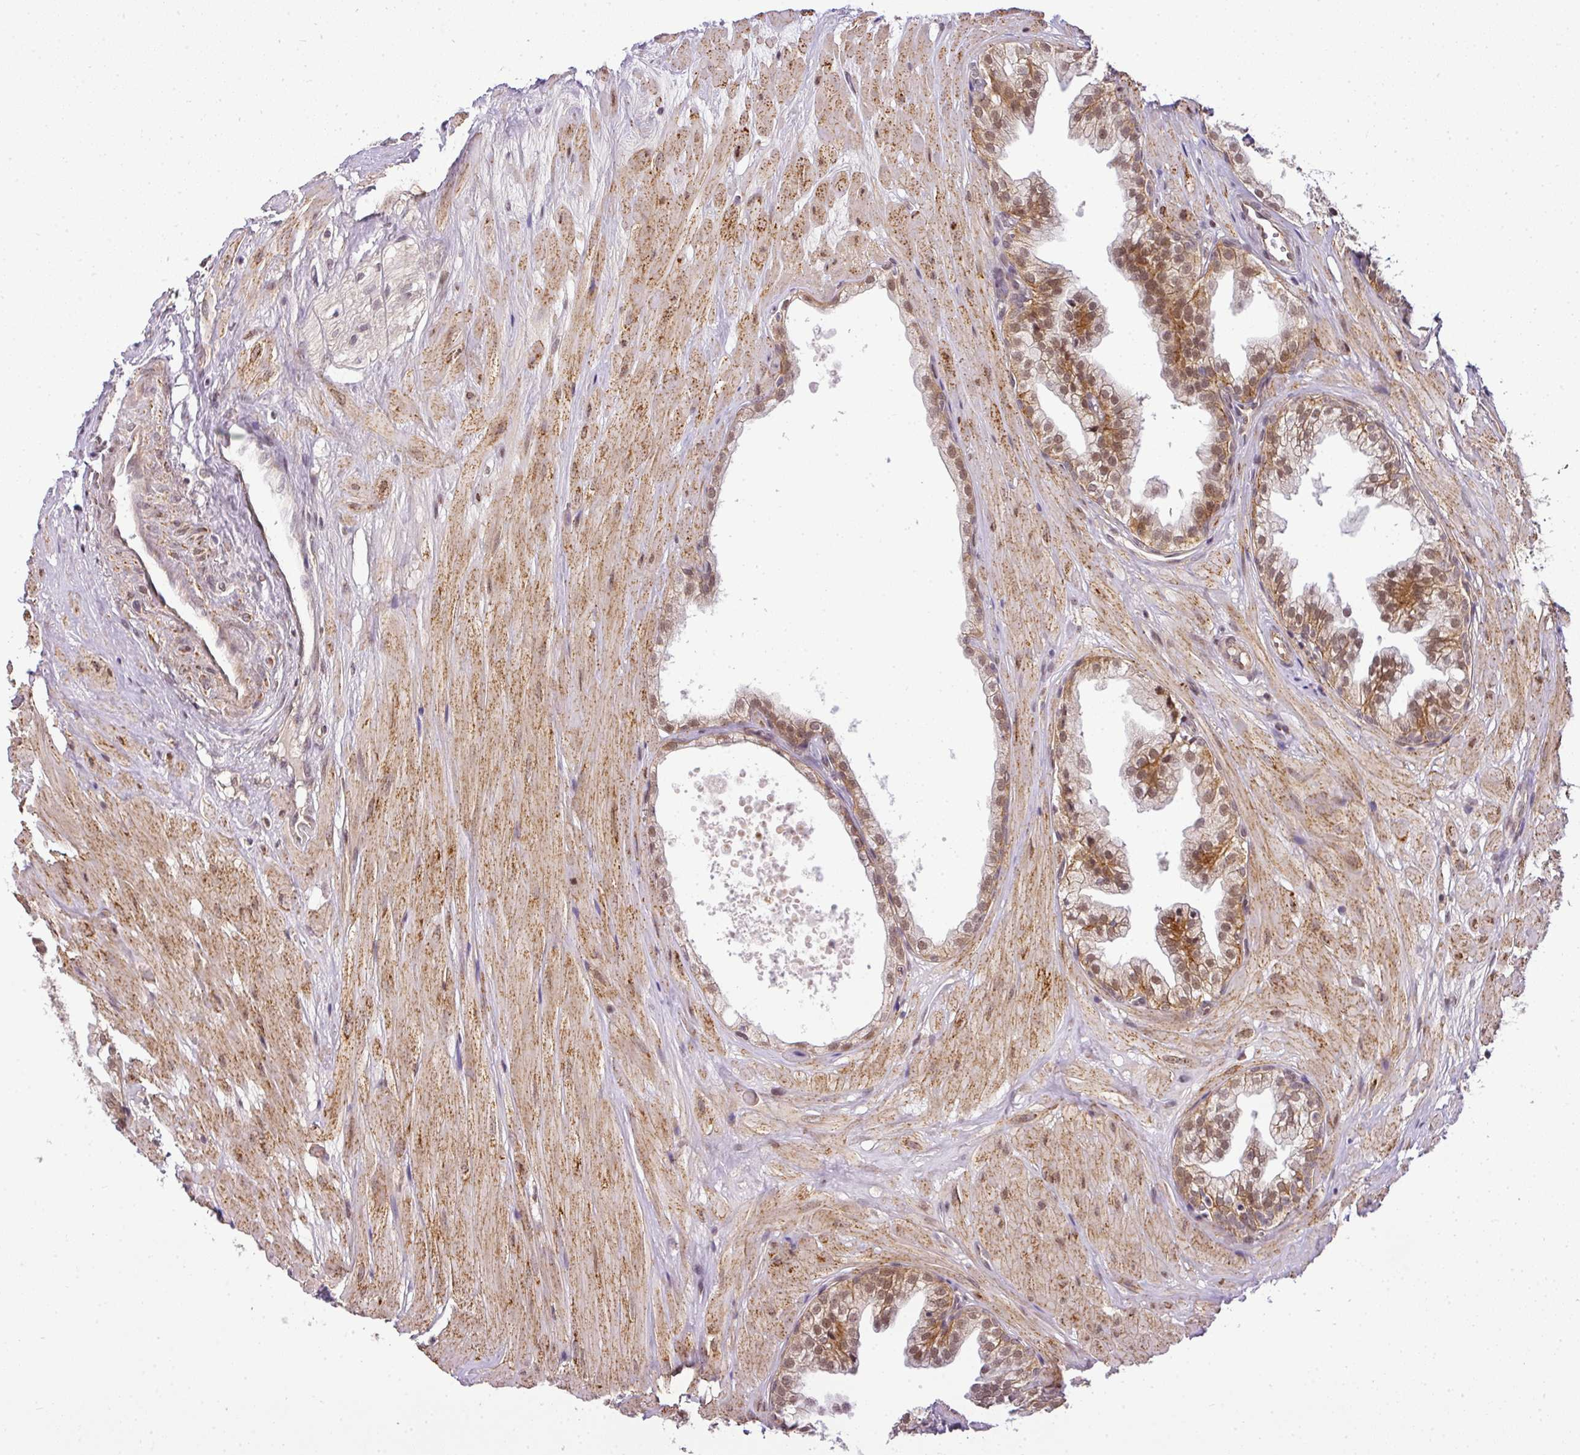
{"staining": {"intensity": "moderate", "quantity": ">75%", "location": "cytoplasmic/membranous,nuclear"}, "tissue": "prostate", "cell_type": "Glandular cells", "image_type": "normal", "snomed": [{"axis": "morphology", "description": "Normal tissue, NOS"}, {"axis": "topography", "description": "Prostate"}, {"axis": "topography", "description": "Peripheral nerve tissue"}], "caption": "DAB immunohistochemical staining of unremarkable human prostate shows moderate cytoplasmic/membranous,nuclear protein staining in about >75% of glandular cells.", "gene": "C1orf226", "patient": {"sex": "male", "age": 55}}